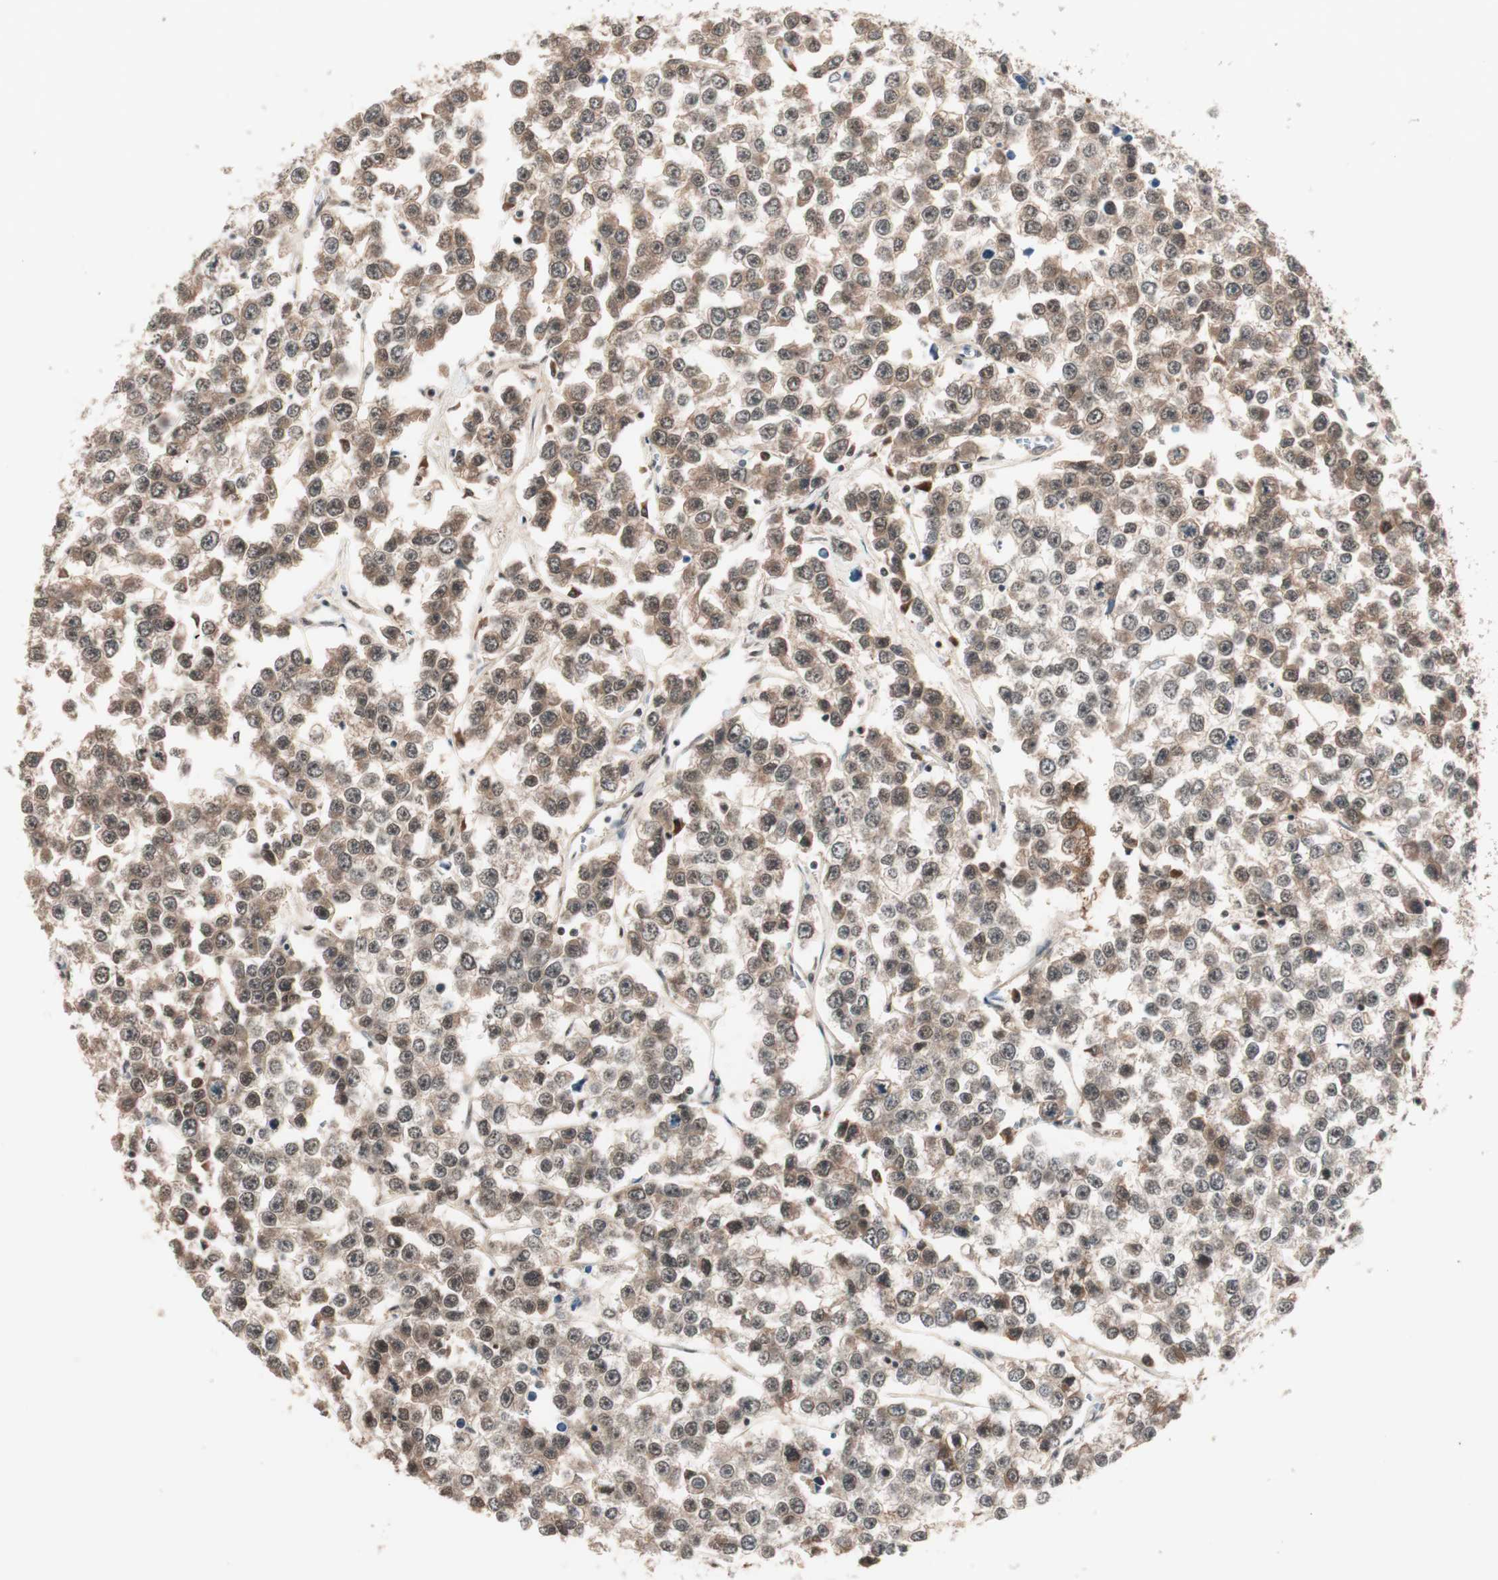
{"staining": {"intensity": "weak", "quantity": ">75%", "location": "cytoplasmic/membranous"}, "tissue": "testis cancer", "cell_type": "Tumor cells", "image_type": "cancer", "snomed": [{"axis": "morphology", "description": "Seminoma, NOS"}, {"axis": "morphology", "description": "Carcinoma, Embryonal, NOS"}, {"axis": "topography", "description": "Testis"}], "caption": "Protein analysis of testis cancer tissue reveals weak cytoplasmic/membranous staining in about >75% of tumor cells. The staining was performed using DAB to visualize the protein expression in brown, while the nuclei were stained in blue with hematoxylin (Magnification: 20x).", "gene": "NFRKB", "patient": {"sex": "male", "age": 52}}